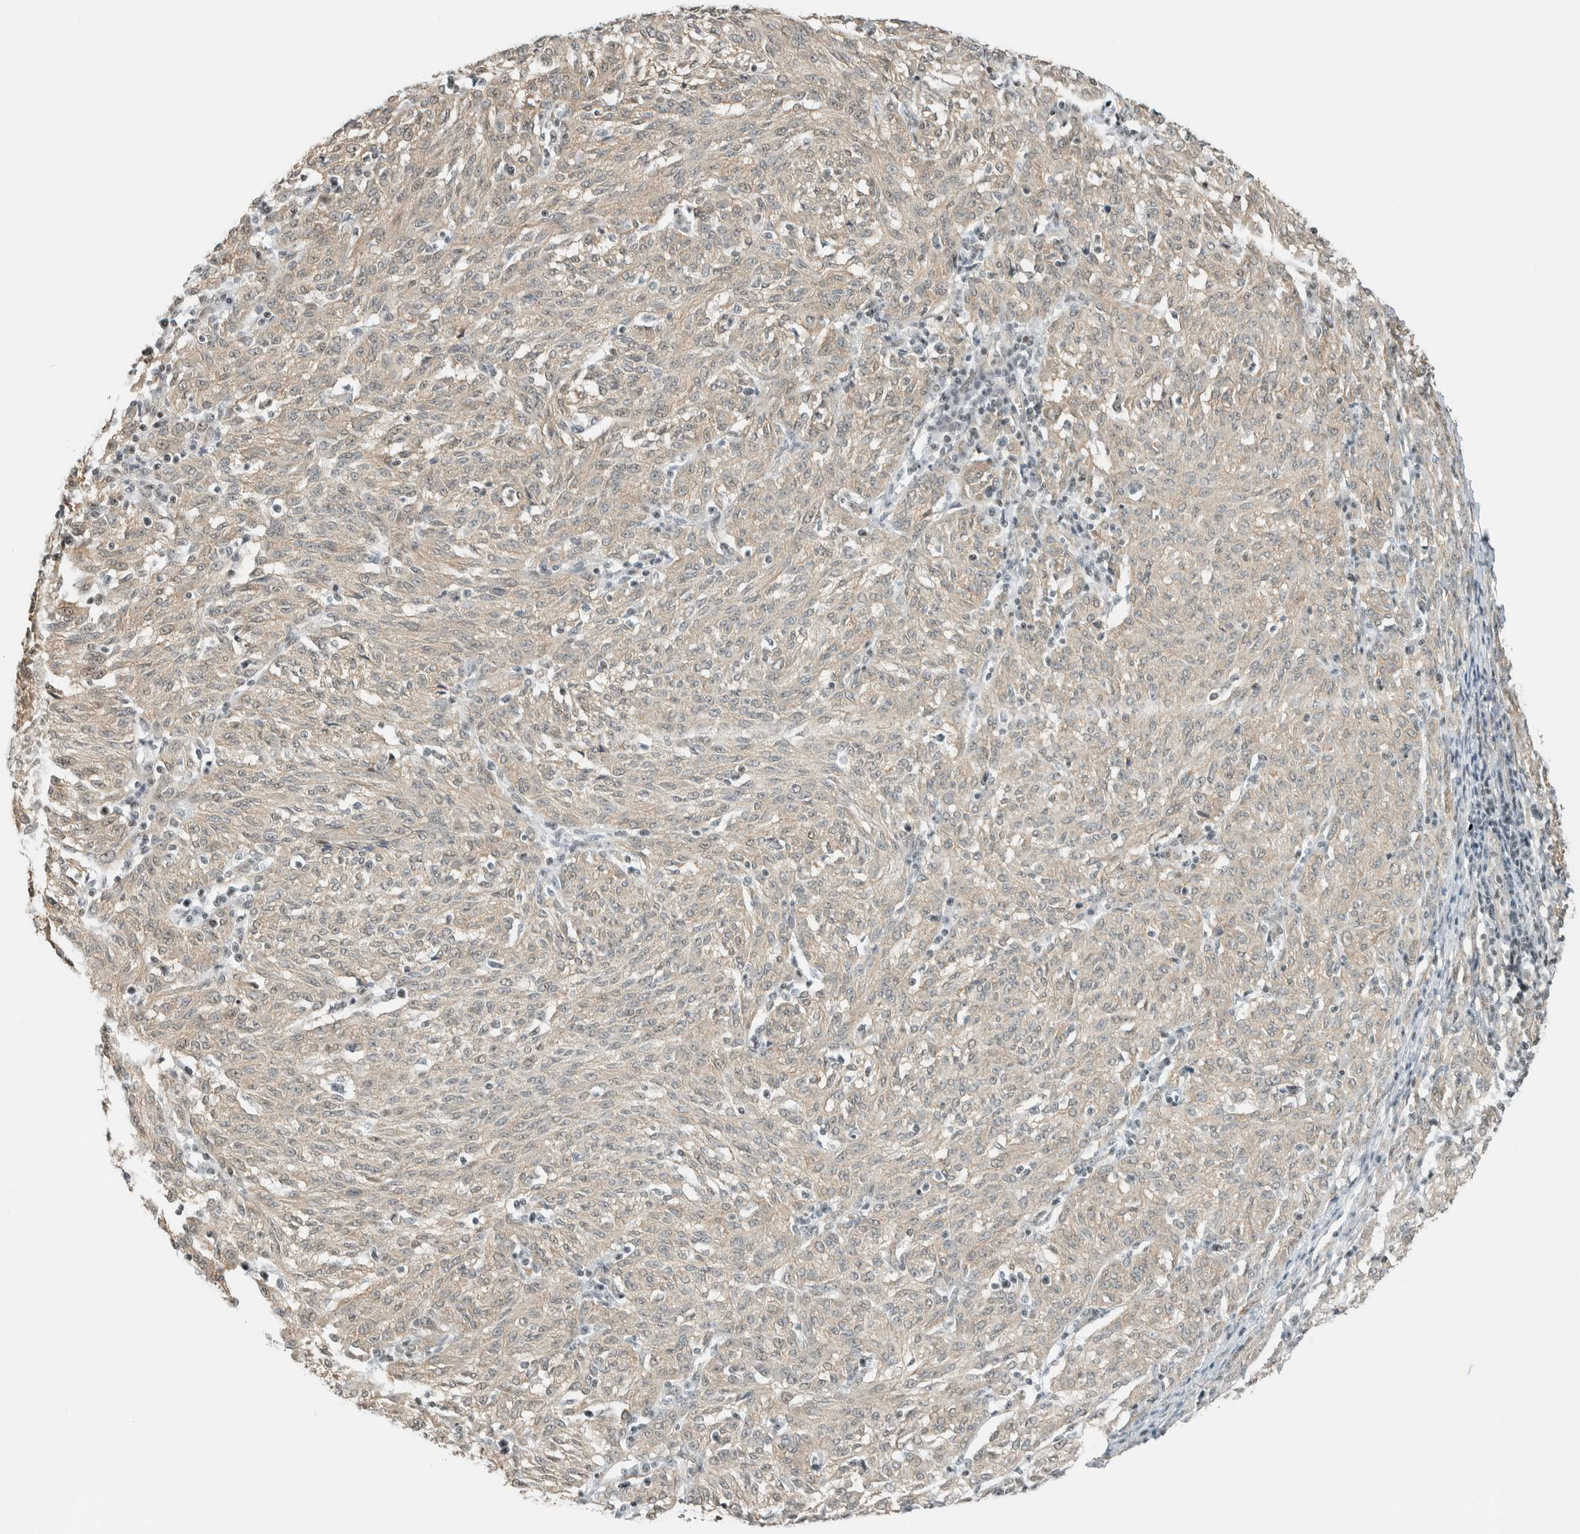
{"staining": {"intensity": "weak", "quantity": "25%-75%", "location": "cytoplasmic/membranous"}, "tissue": "melanoma", "cell_type": "Tumor cells", "image_type": "cancer", "snomed": [{"axis": "morphology", "description": "Malignant melanoma, NOS"}, {"axis": "topography", "description": "Skin"}], "caption": "Melanoma tissue demonstrates weak cytoplasmic/membranous staining in about 25%-75% of tumor cells", "gene": "NIBAN2", "patient": {"sex": "female", "age": 72}}